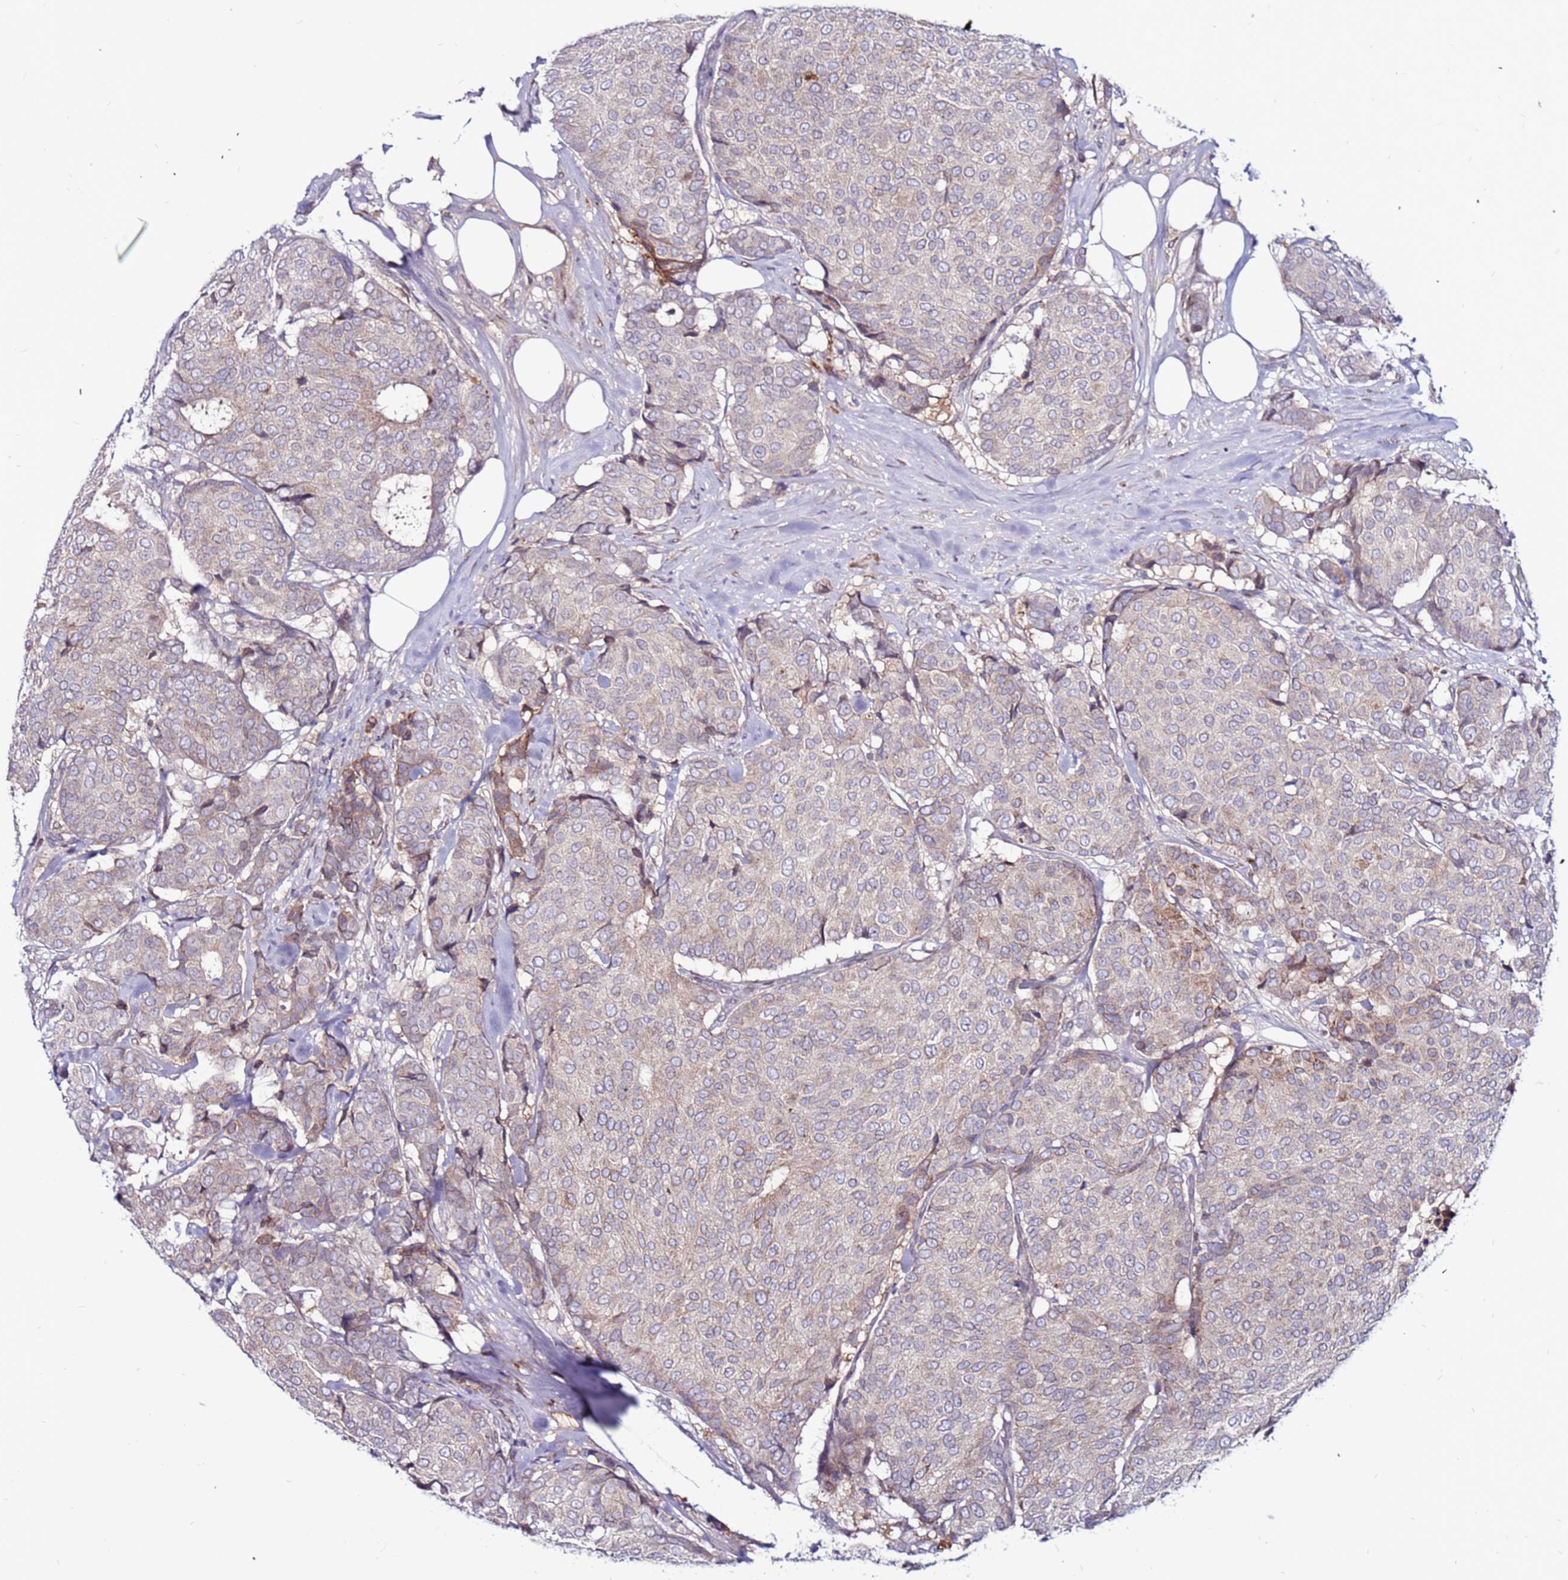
{"staining": {"intensity": "negative", "quantity": "none", "location": "none"}, "tissue": "breast cancer", "cell_type": "Tumor cells", "image_type": "cancer", "snomed": [{"axis": "morphology", "description": "Duct carcinoma"}, {"axis": "topography", "description": "Breast"}], "caption": "Micrograph shows no significant protein expression in tumor cells of breast infiltrating ductal carcinoma.", "gene": "CCDC71", "patient": {"sex": "female", "age": 75}}